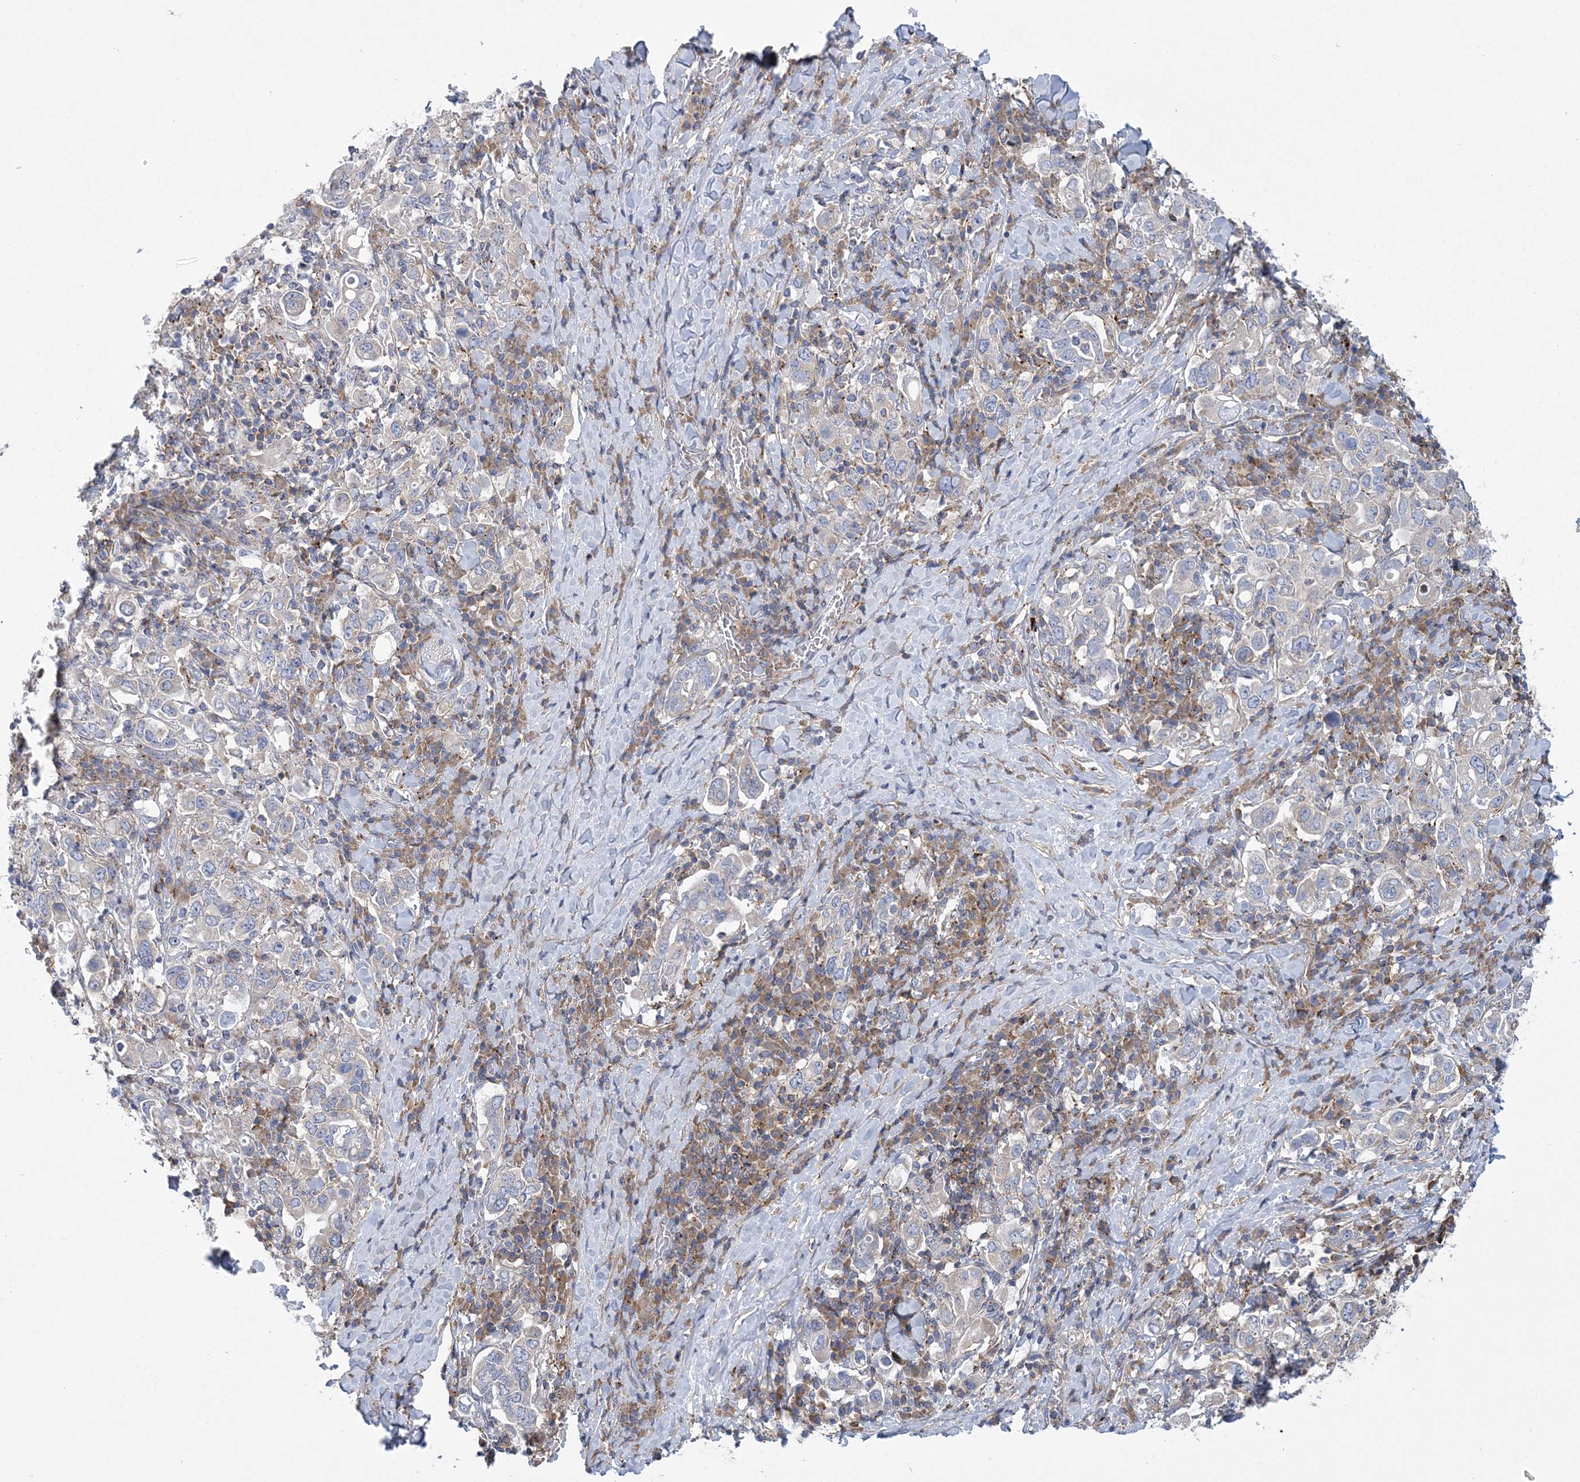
{"staining": {"intensity": "negative", "quantity": "none", "location": "none"}, "tissue": "stomach cancer", "cell_type": "Tumor cells", "image_type": "cancer", "snomed": [{"axis": "morphology", "description": "Adenocarcinoma, NOS"}, {"axis": "topography", "description": "Stomach, upper"}], "caption": "DAB (3,3'-diaminobenzidine) immunohistochemical staining of stomach cancer reveals no significant positivity in tumor cells.", "gene": "ARSJ", "patient": {"sex": "male", "age": 62}}